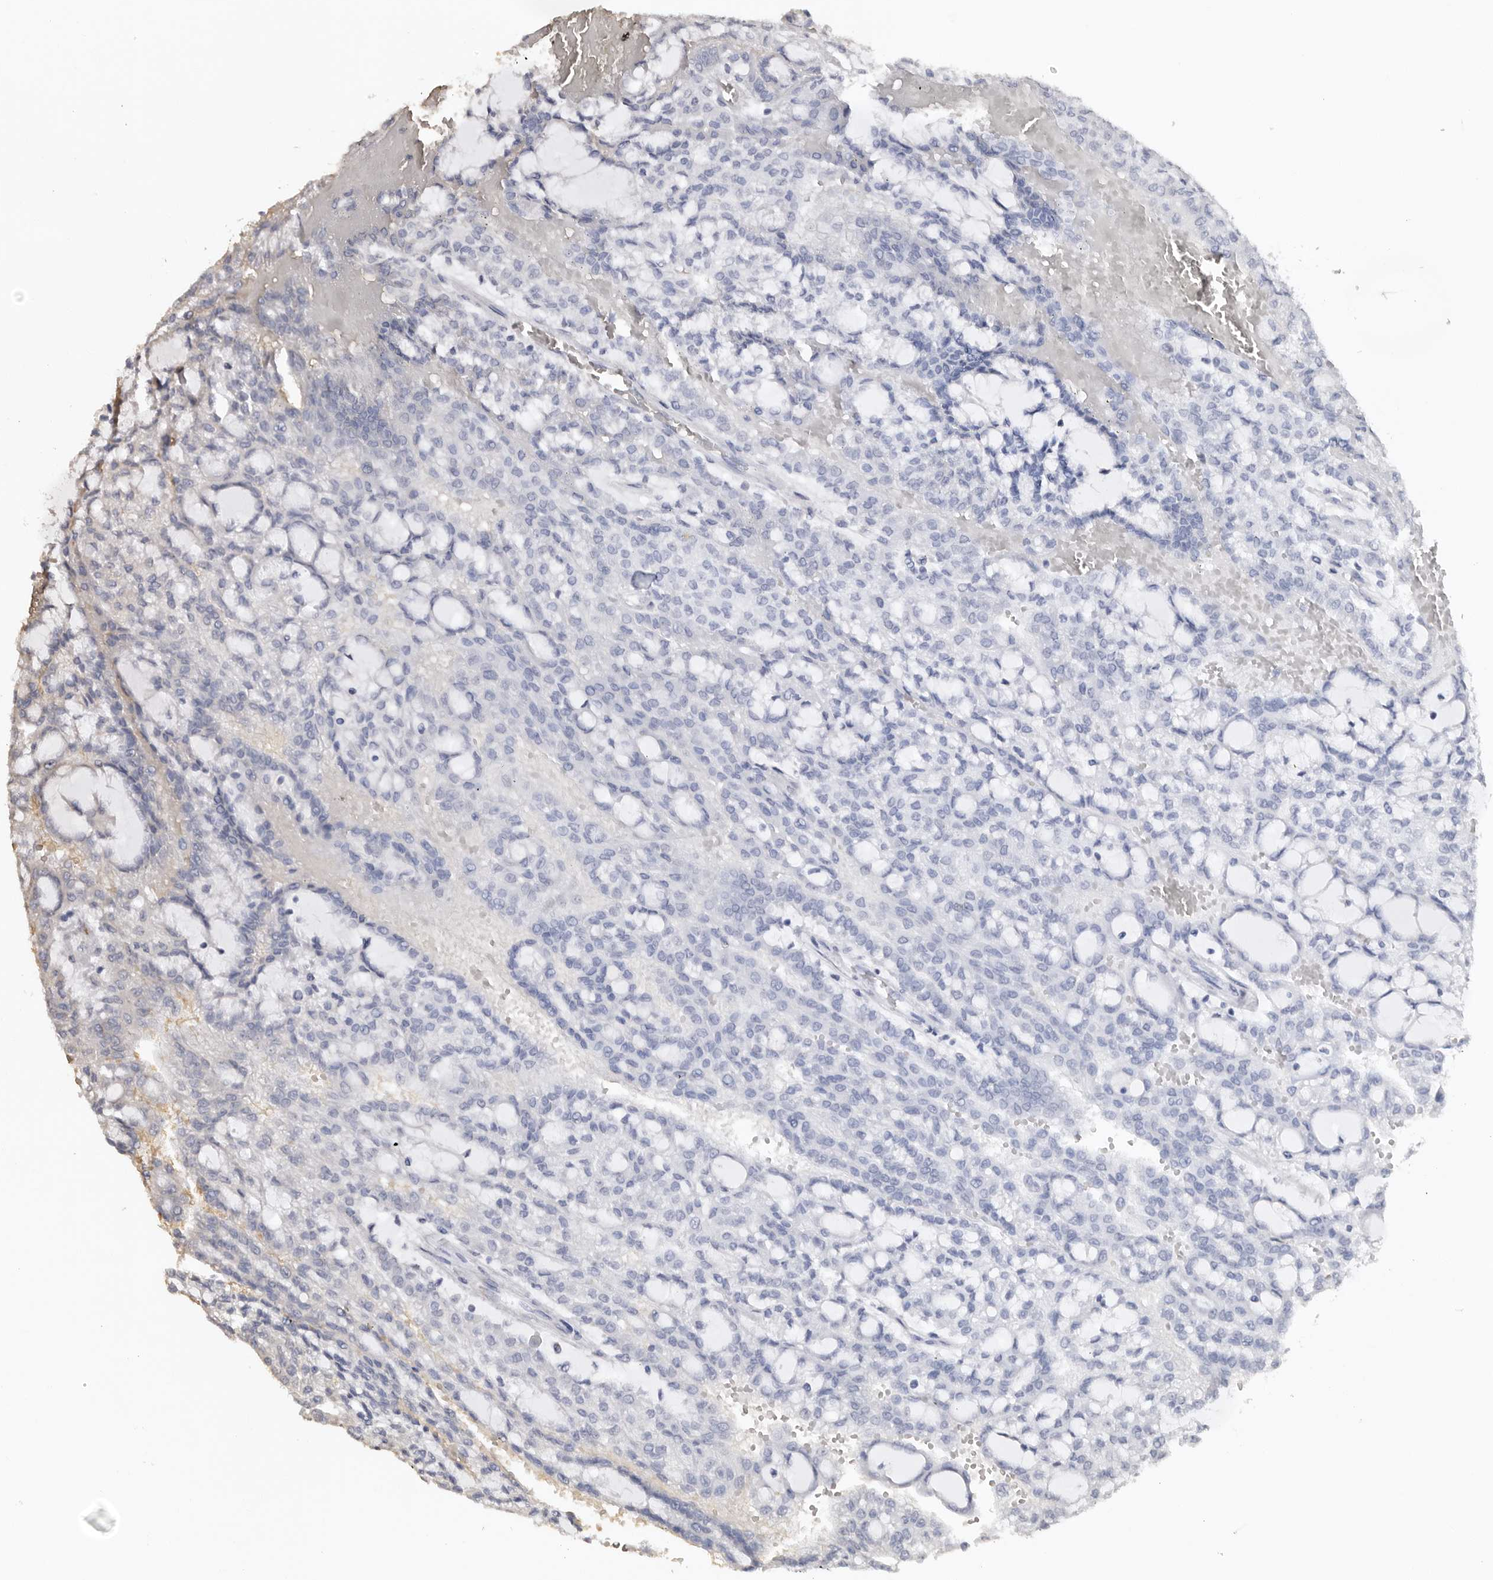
{"staining": {"intensity": "negative", "quantity": "none", "location": "none"}, "tissue": "renal cancer", "cell_type": "Tumor cells", "image_type": "cancer", "snomed": [{"axis": "morphology", "description": "Adenocarcinoma, NOS"}, {"axis": "topography", "description": "Kidney"}], "caption": "This is an immunohistochemistry image of renal cancer. There is no expression in tumor cells.", "gene": "ENTREP1", "patient": {"sex": "male", "age": 63}}